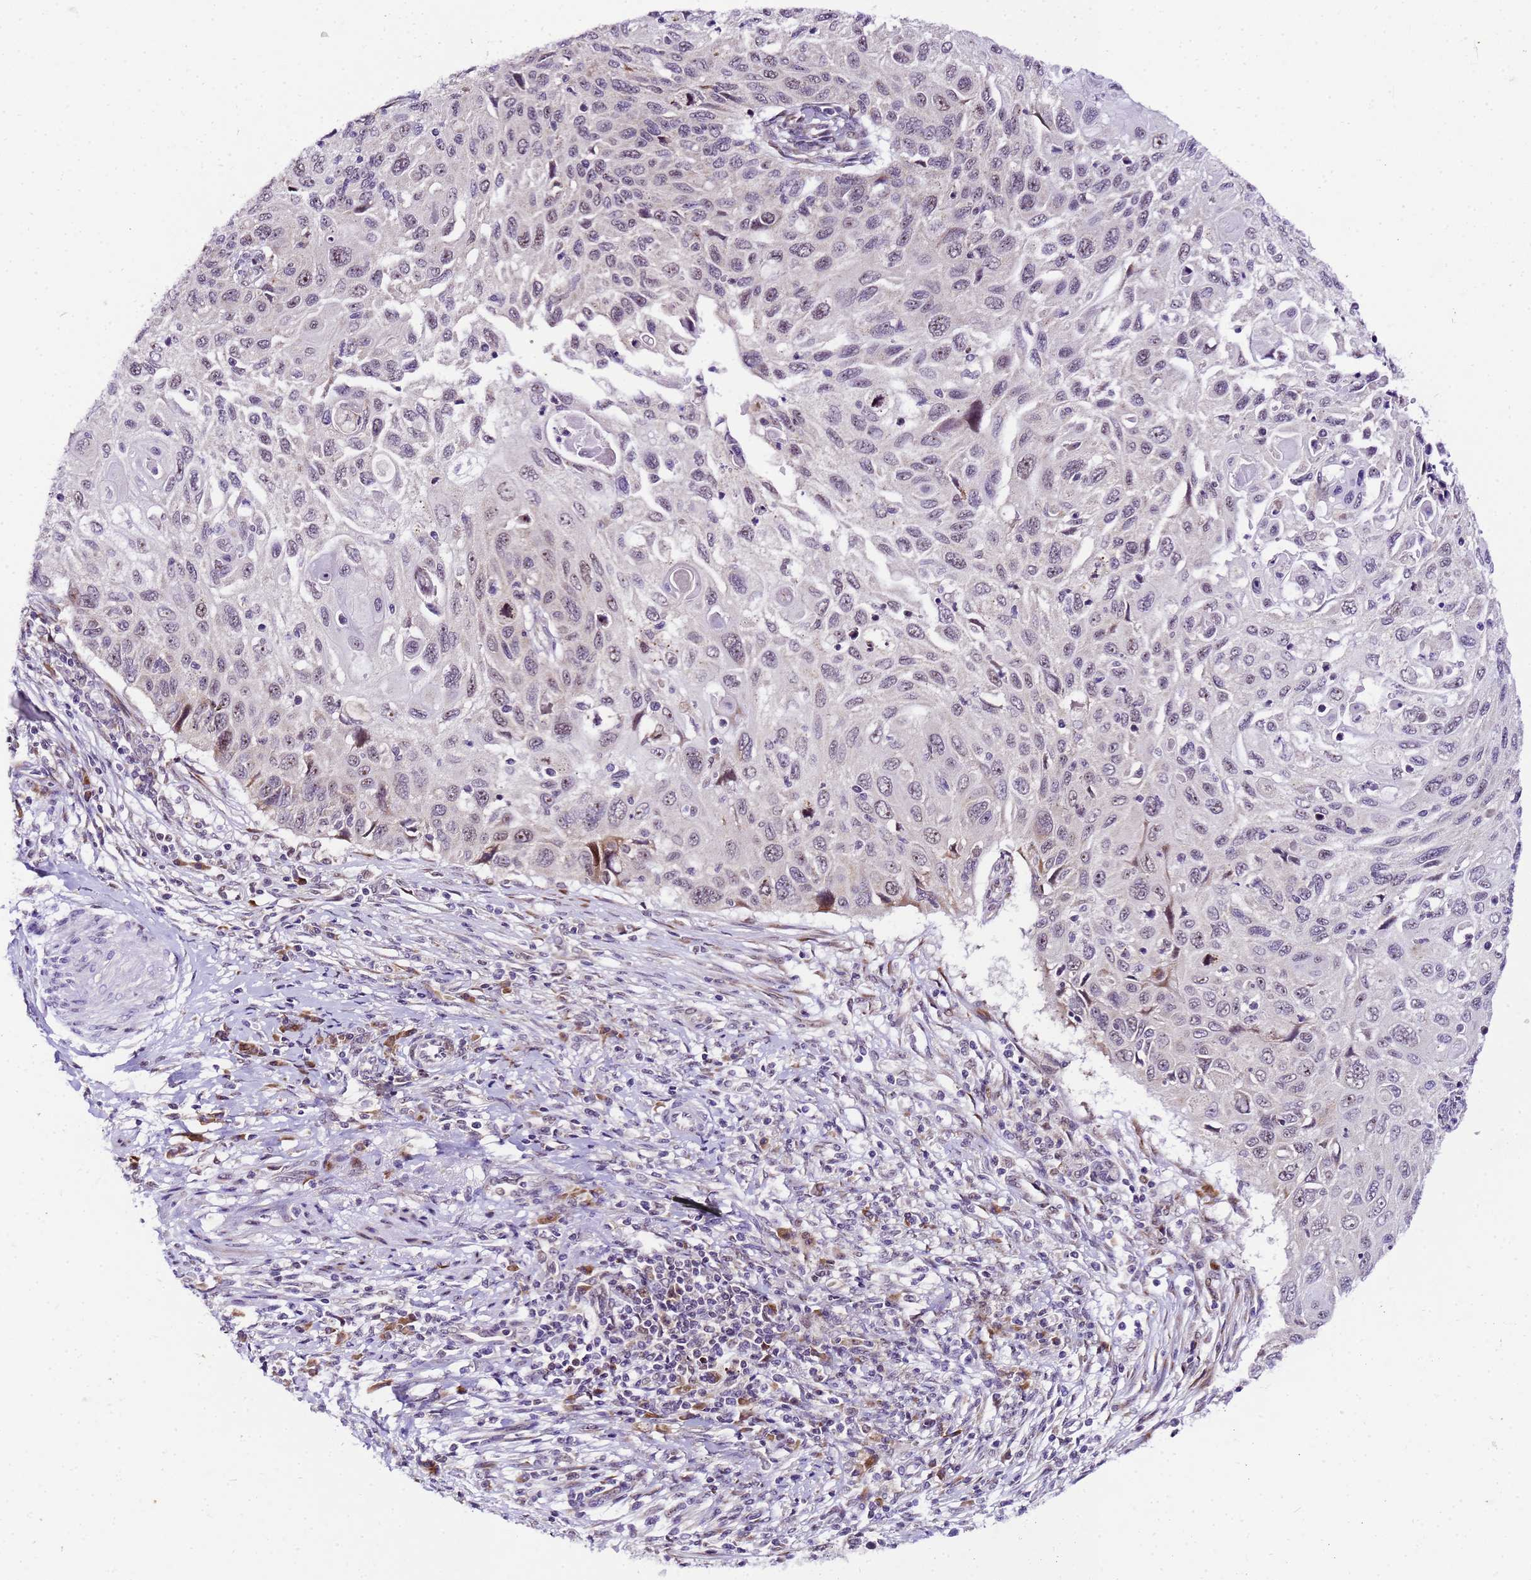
{"staining": {"intensity": "negative", "quantity": "none", "location": "none"}, "tissue": "cervical cancer", "cell_type": "Tumor cells", "image_type": "cancer", "snomed": [{"axis": "morphology", "description": "Squamous cell carcinoma, NOS"}, {"axis": "topography", "description": "Cervix"}], "caption": "IHC histopathology image of human cervical cancer (squamous cell carcinoma) stained for a protein (brown), which reveals no positivity in tumor cells. Brightfield microscopy of immunohistochemistry stained with DAB (brown) and hematoxylin (blue), captured at high magnification.", "gene": "SLX4IP", "patient": {"sex": "female", "age": 70}}